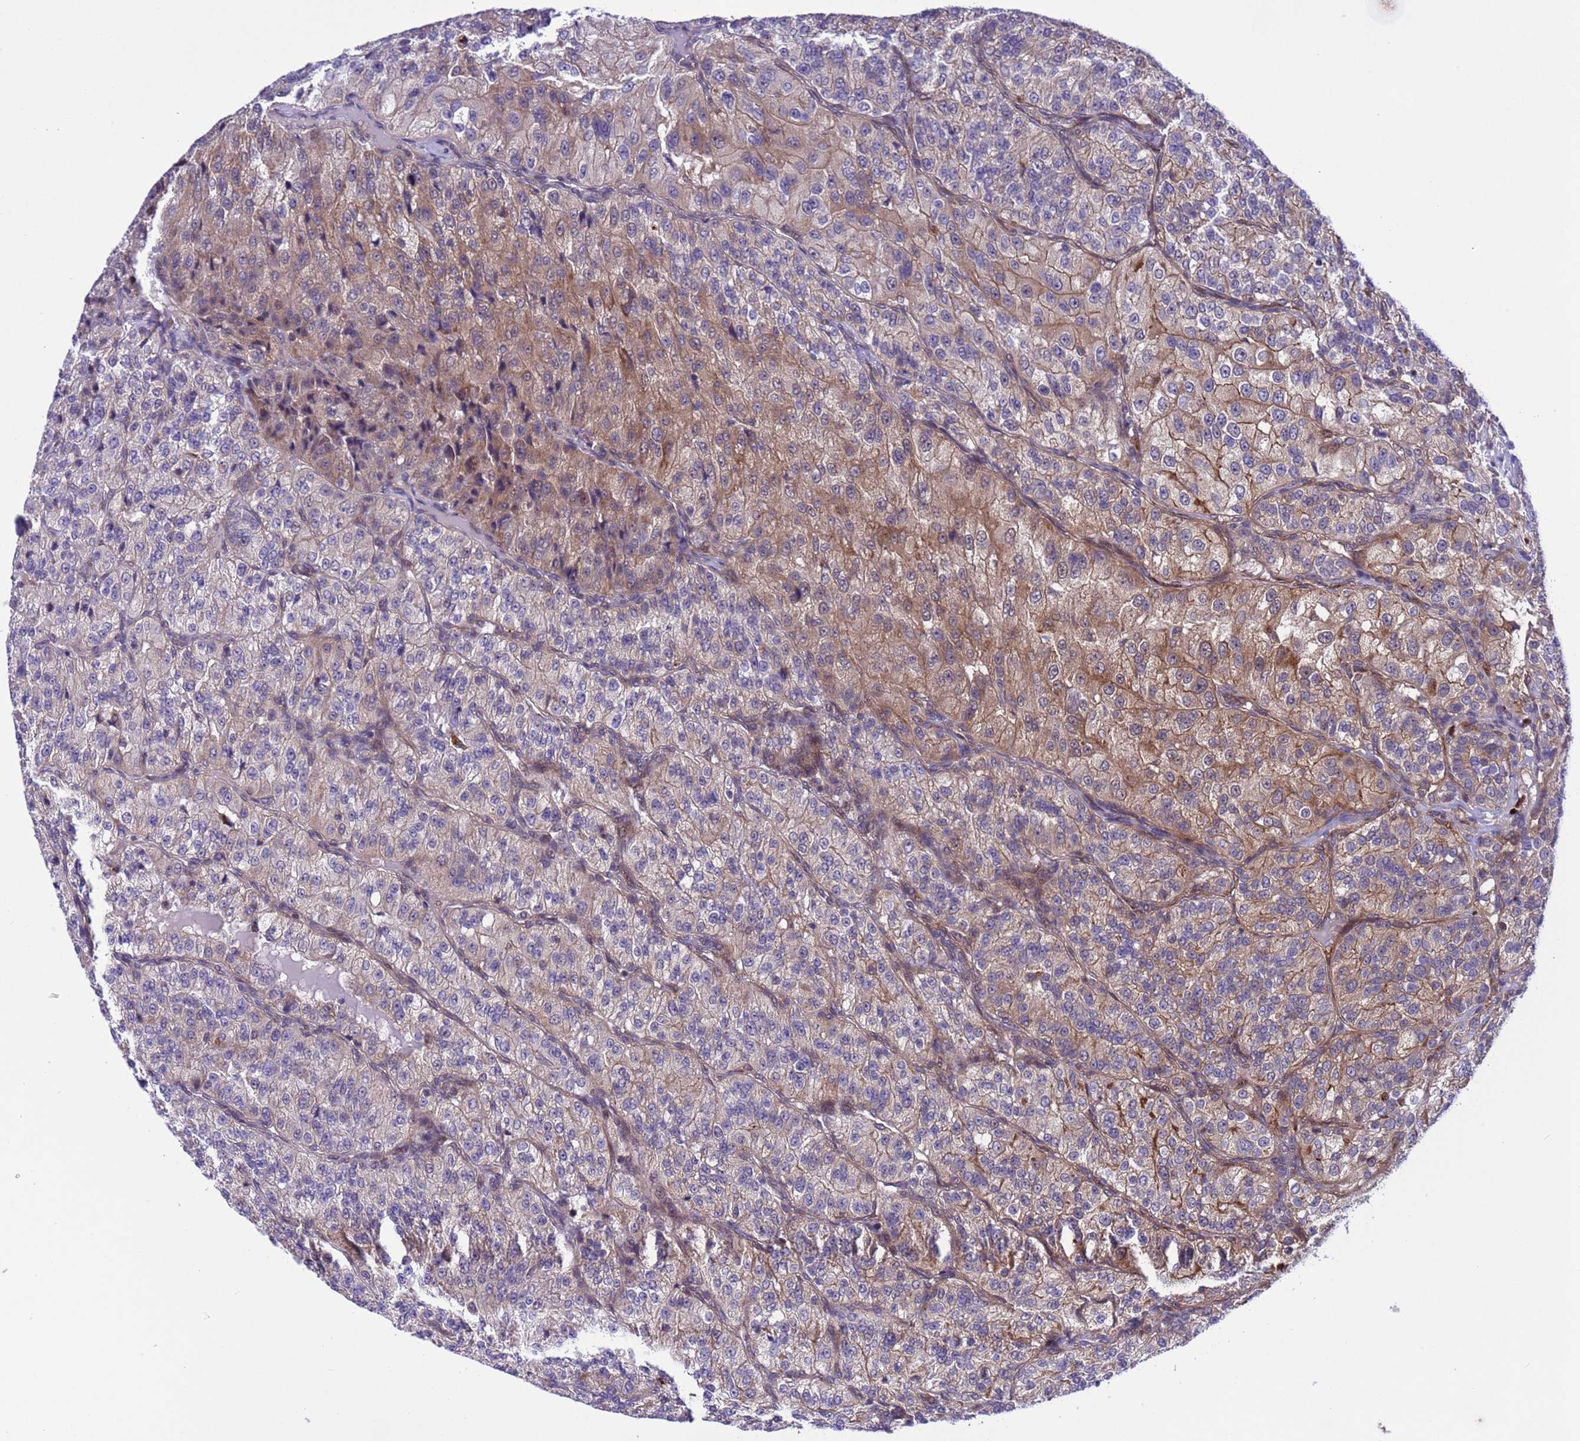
{"staining": {"intensity": "moderate", "quantity": "25%-75%", "location": "cytoplasmic/membranous"}, "tissue": "renal cancer", "cell_type": "Tumor cells", "image_type": "cancer", "snomed": [{"axis": "morphology", "description": "Adenocarcinoma, NOS"}, {"axis": "topography", "description": "Kidney"}], "caption": "A medium amount of moderate cytoplasmic/membranous staining is identified in about 25%-75% of tumor cells in adenocarcinoma (renal) tissue. Immunohistochemistry stains the protein of interest in brown and the nuclei are stained blue.", "gene": "RASD1", "patient": {"sex": "female", "age": 63}}